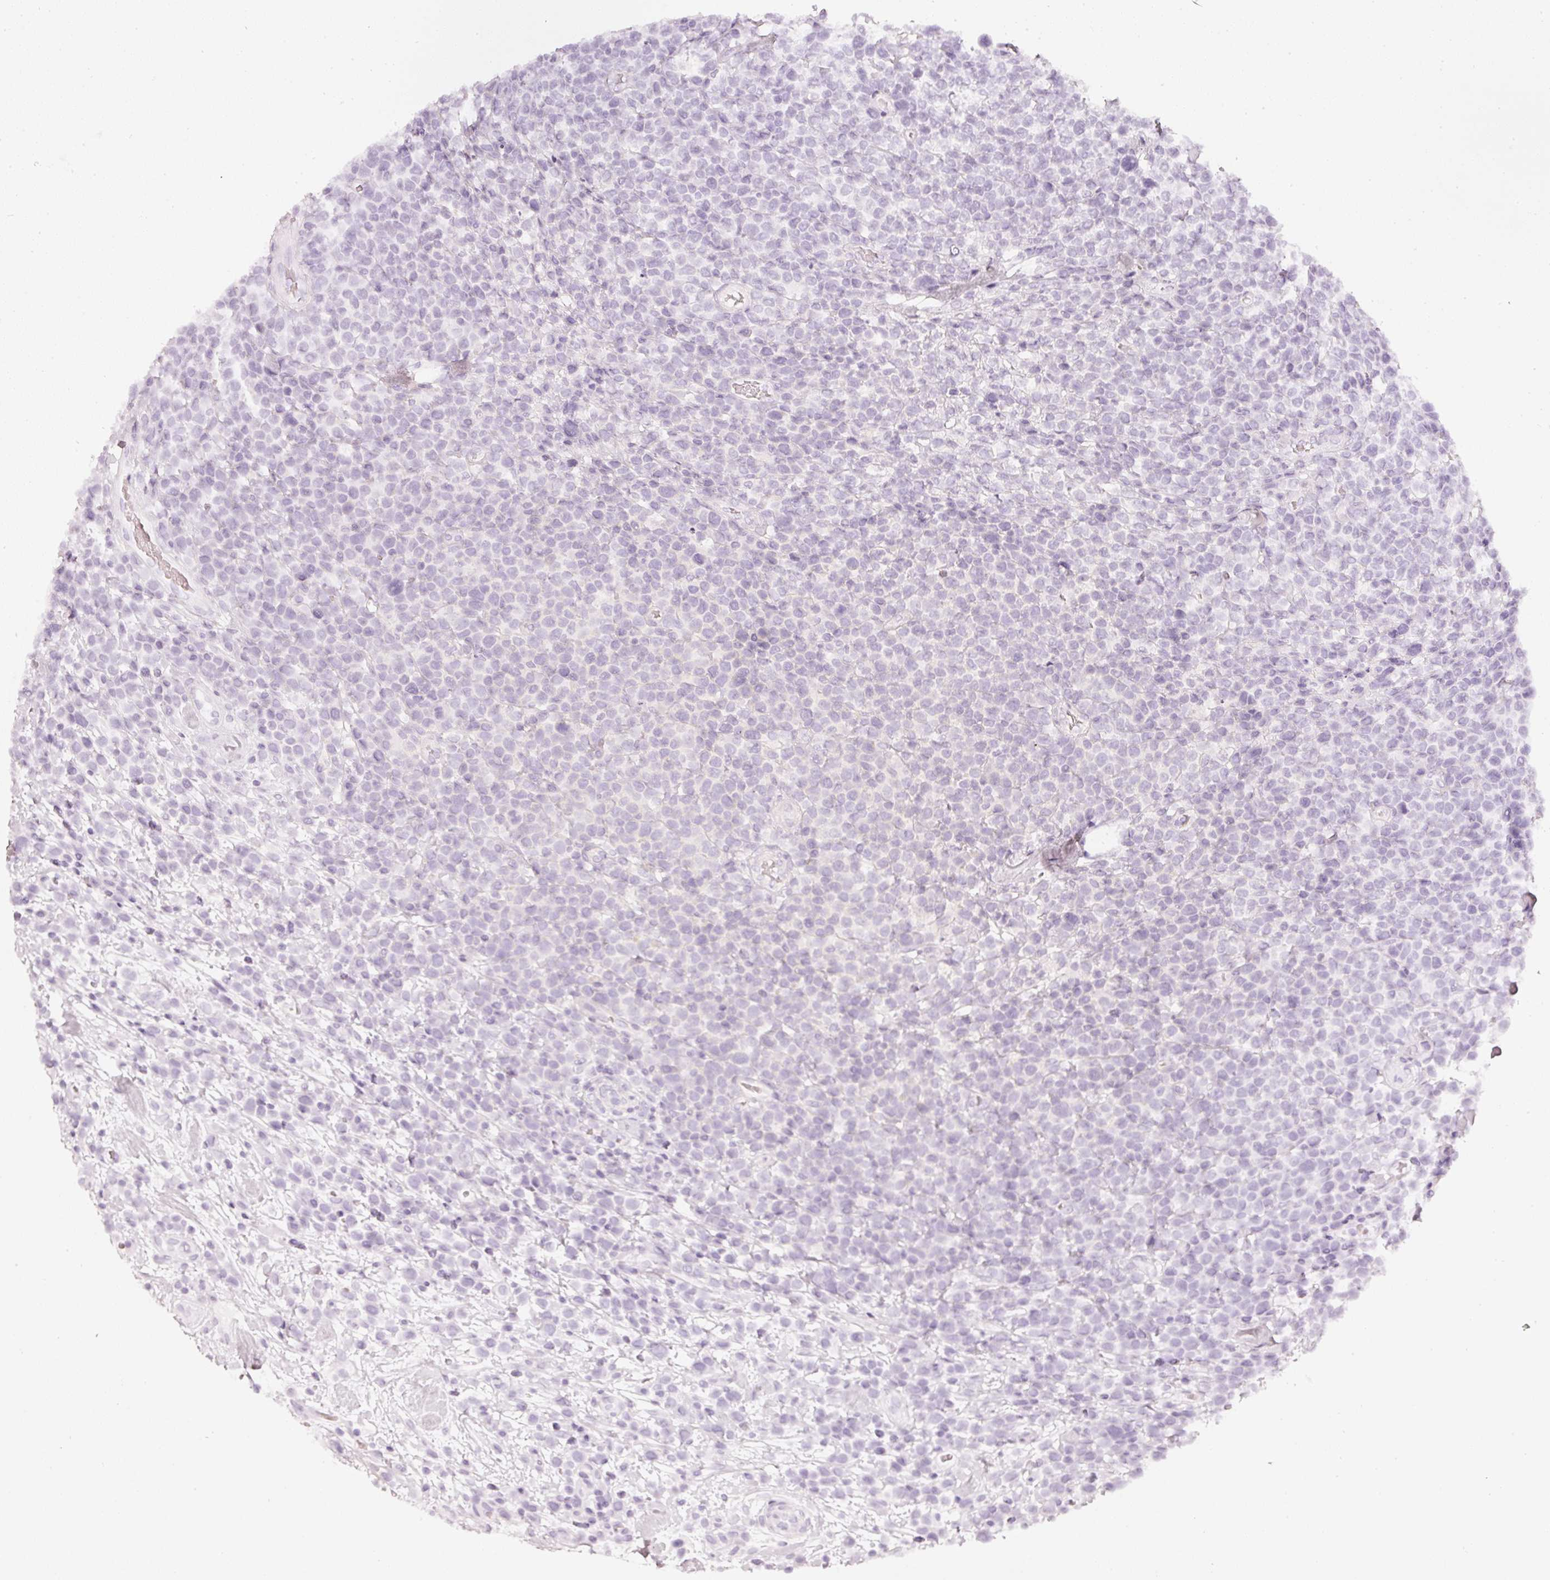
{"staining": {"intensity": "negative", "quantity": "none", "location": "none"}, "tissue": "lymphoma", "cell_type": "Tumor cells", "image_type": "cancer", "snomed": [{"axis": "morphology", "description": "Malignant lymphoma, non-Hodgkin's type, High grade"}, {"axis": "topography", "description": "Soft tissue"}], "caption": "High magnification brightfield microscopy of high-grade malignant lymphoma, non-Hodgkin's type stained with DAB (3,3'-diaminobenzidine) (brown) and counterstained with hematoxylin (blue): tumor cells show no significant expression.", "gene": "CNP", "patient": {"sex": "female", "age": 56}}